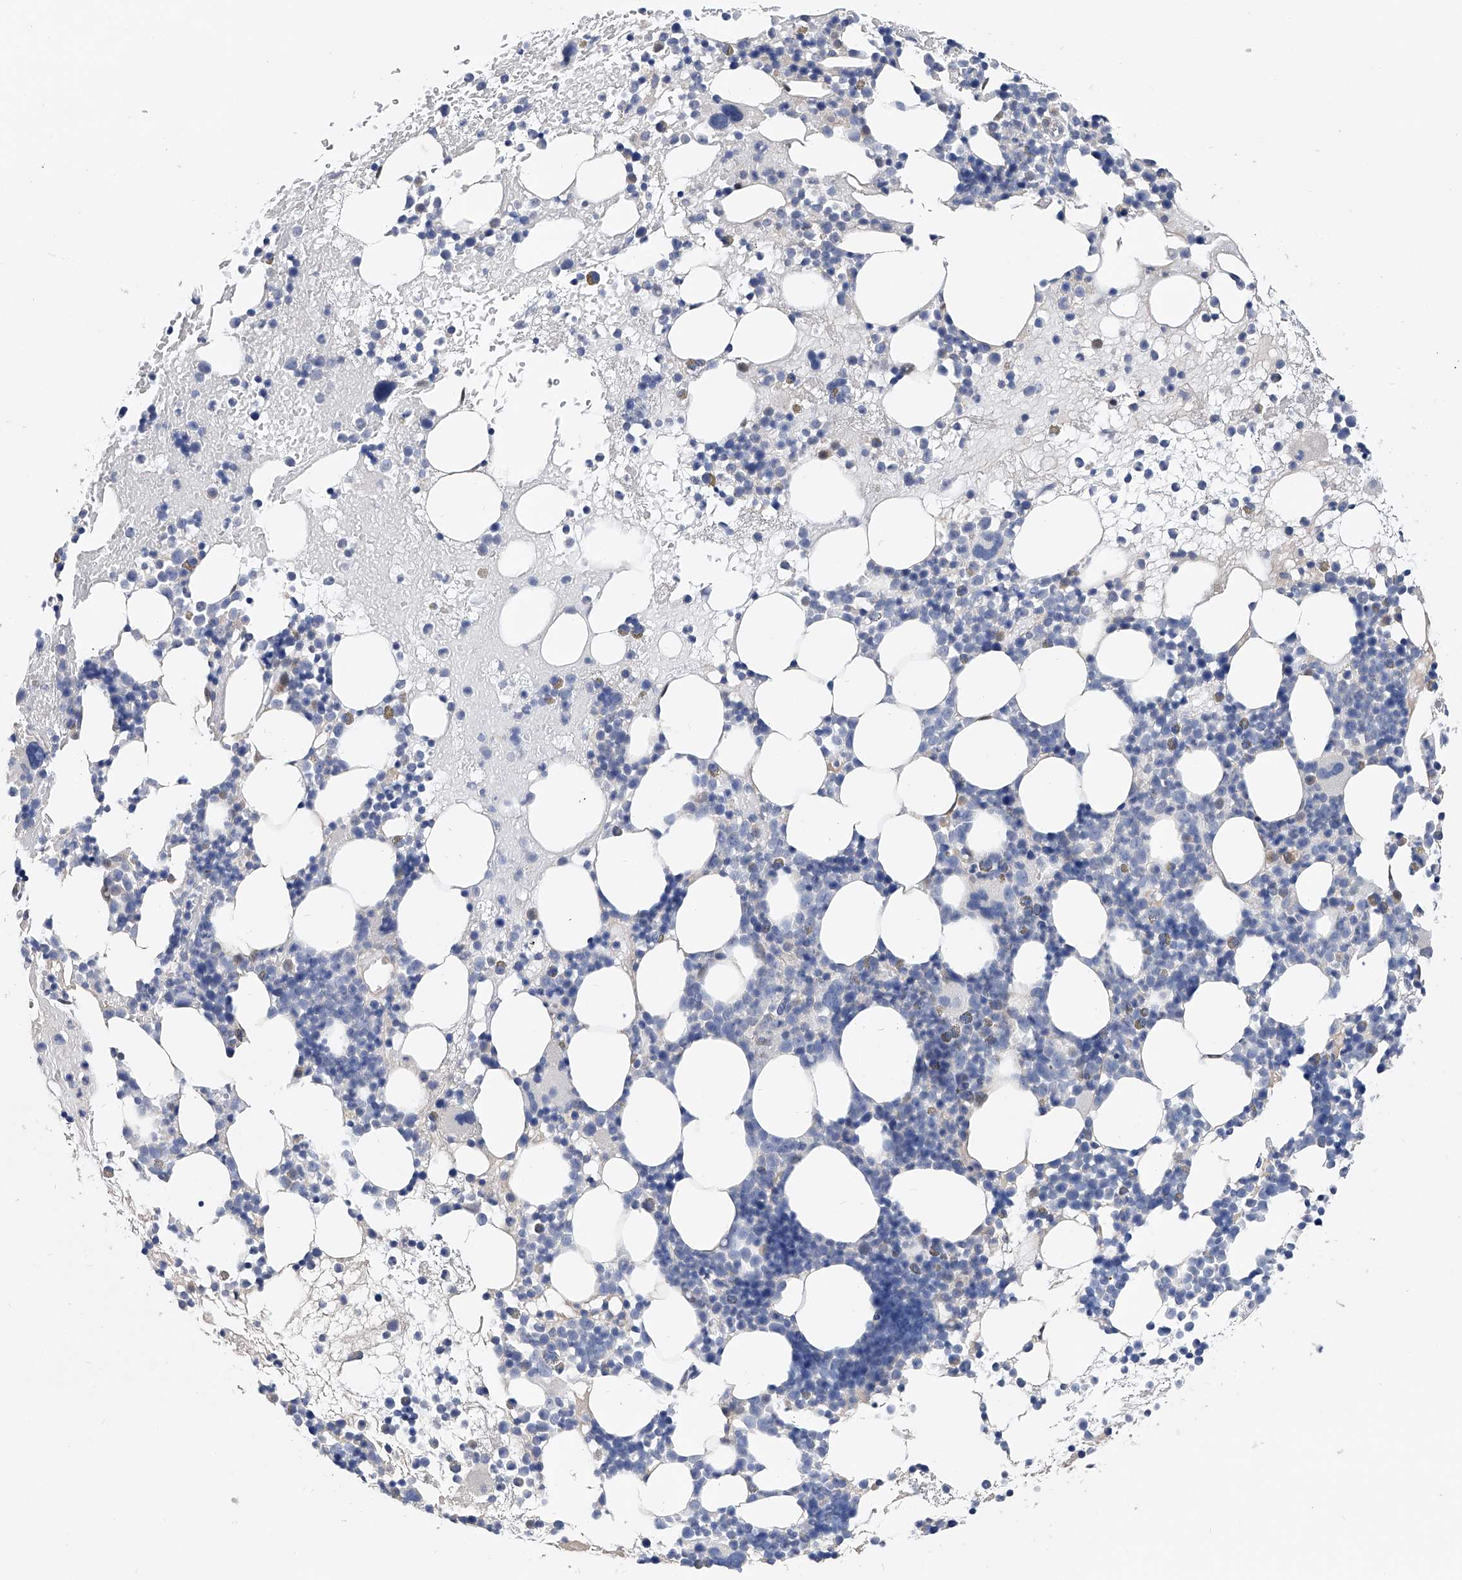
{"staining": {"intensity": "moderate", "quantity": "<25%", "location": "cytoplasmic/membranous"}, "tissue": "bone marrow", "cell_type": "Hematopoietic cells", "image_type": "normal", "snomed": [{"axis": "morphology", "description": "Normal tissue, NOS"}, {"axis": "topography", "description": "Bone marrow"}], "caption": "IHC photomicrograph of unremarkable bone marrow: bone marrow stained using immunohistochemistry displays low levels of moderate protein expression localized specifically in the cytoplasmic/membranous of hematopoietic cells, appearing as a cytoplasmic/membranous brown color.", "gene": "PGM3", "patient": {"sex": "female", "age": 57}}